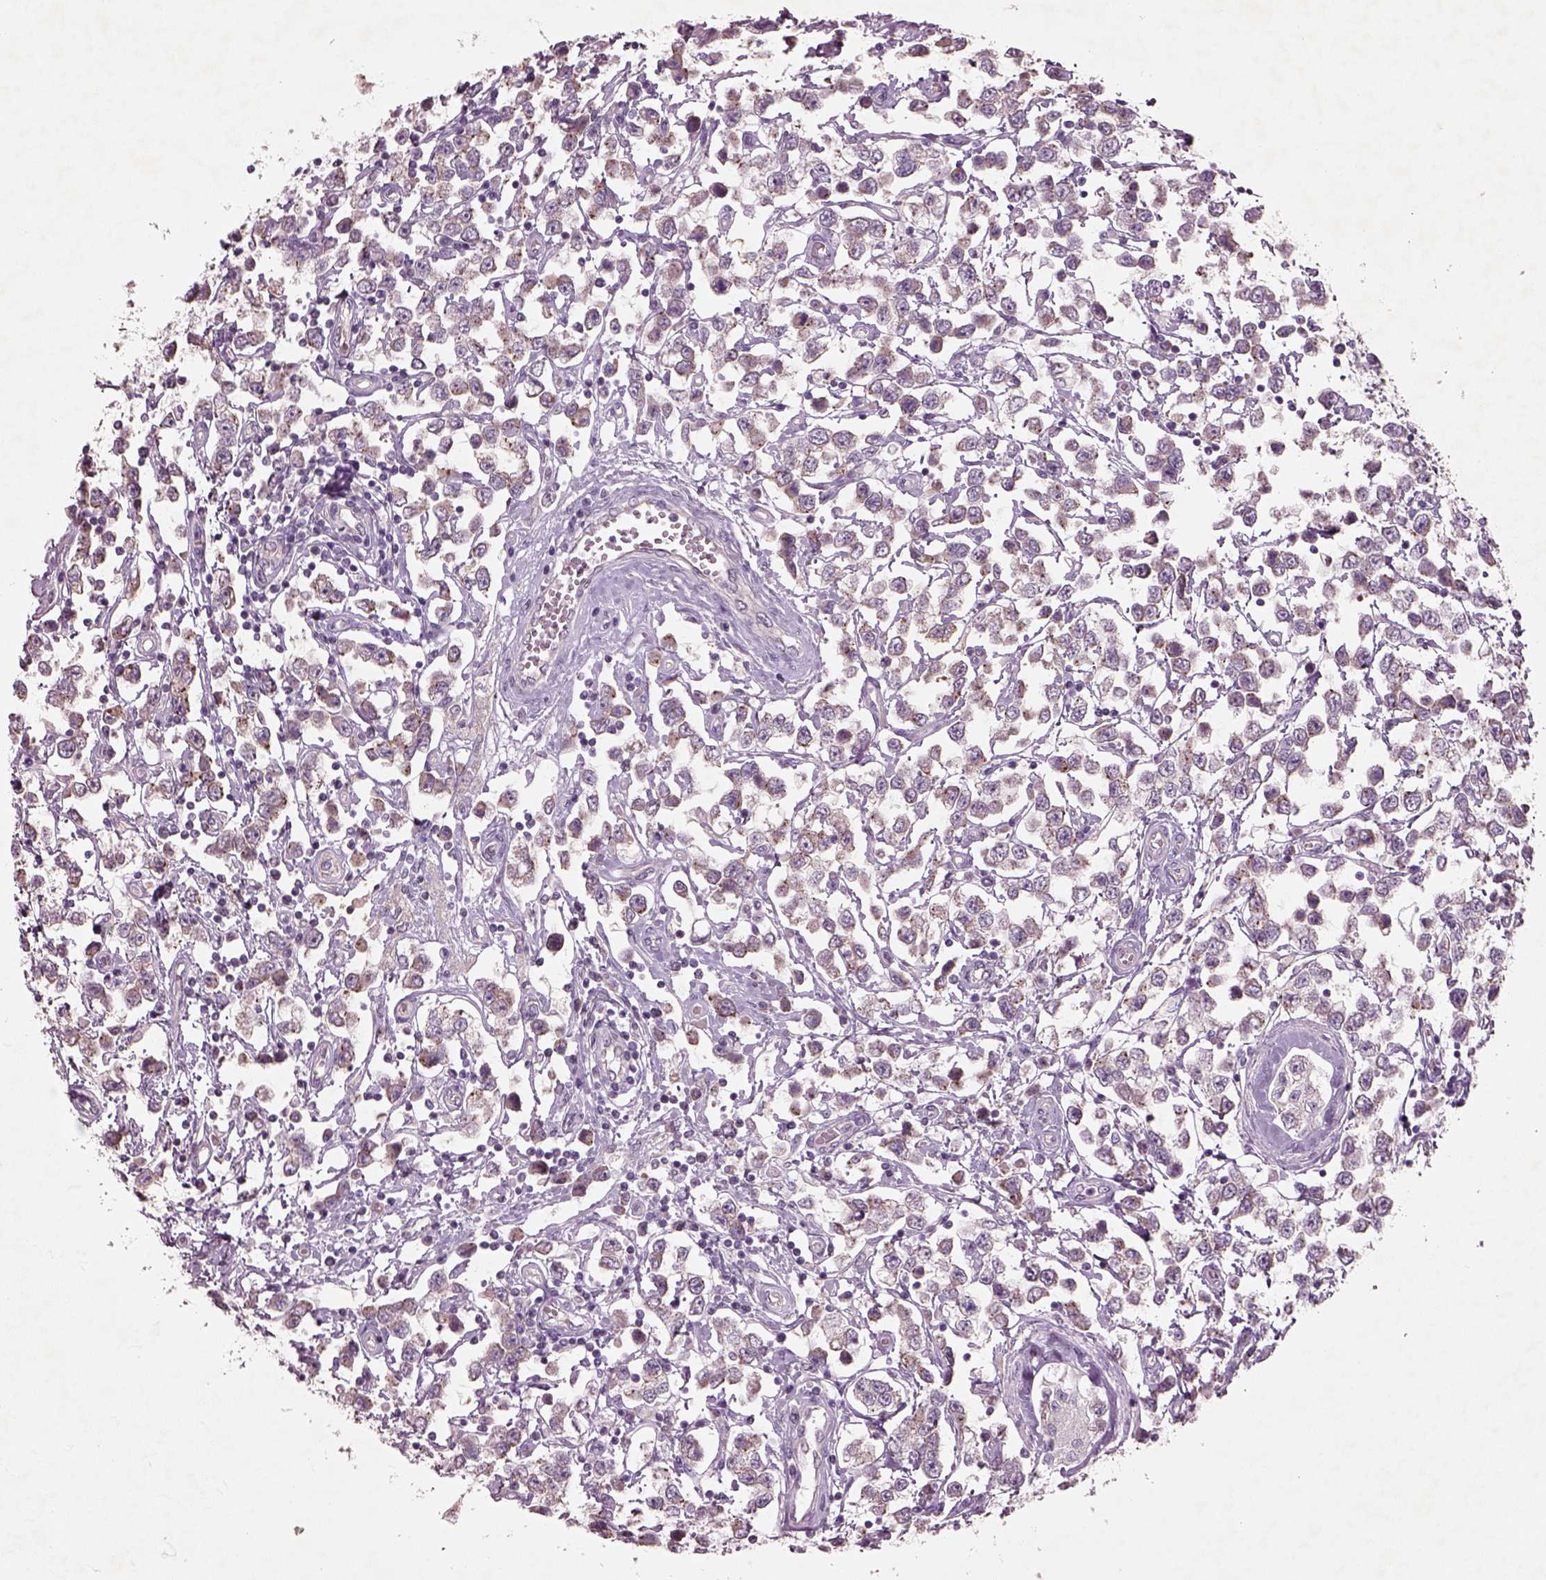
{"staining": {"intensity": "negative", "quantity": "none", "location": "none"}, "tissue": "testis cancer", "cell_type": "Tumor cells", "image_type": "cancer", "snomed": [{"axis": "morphology", "description": "Seminoma, NOS"}, {"axis": "topography", "description": "Testis"}], "caption": "Immunohistochemical staining of human testis cancer (seminoma) shows no significant staining in tumor cells.", "gene": "DUOXA2", "patient": {"sex": "male", "age": 34}}